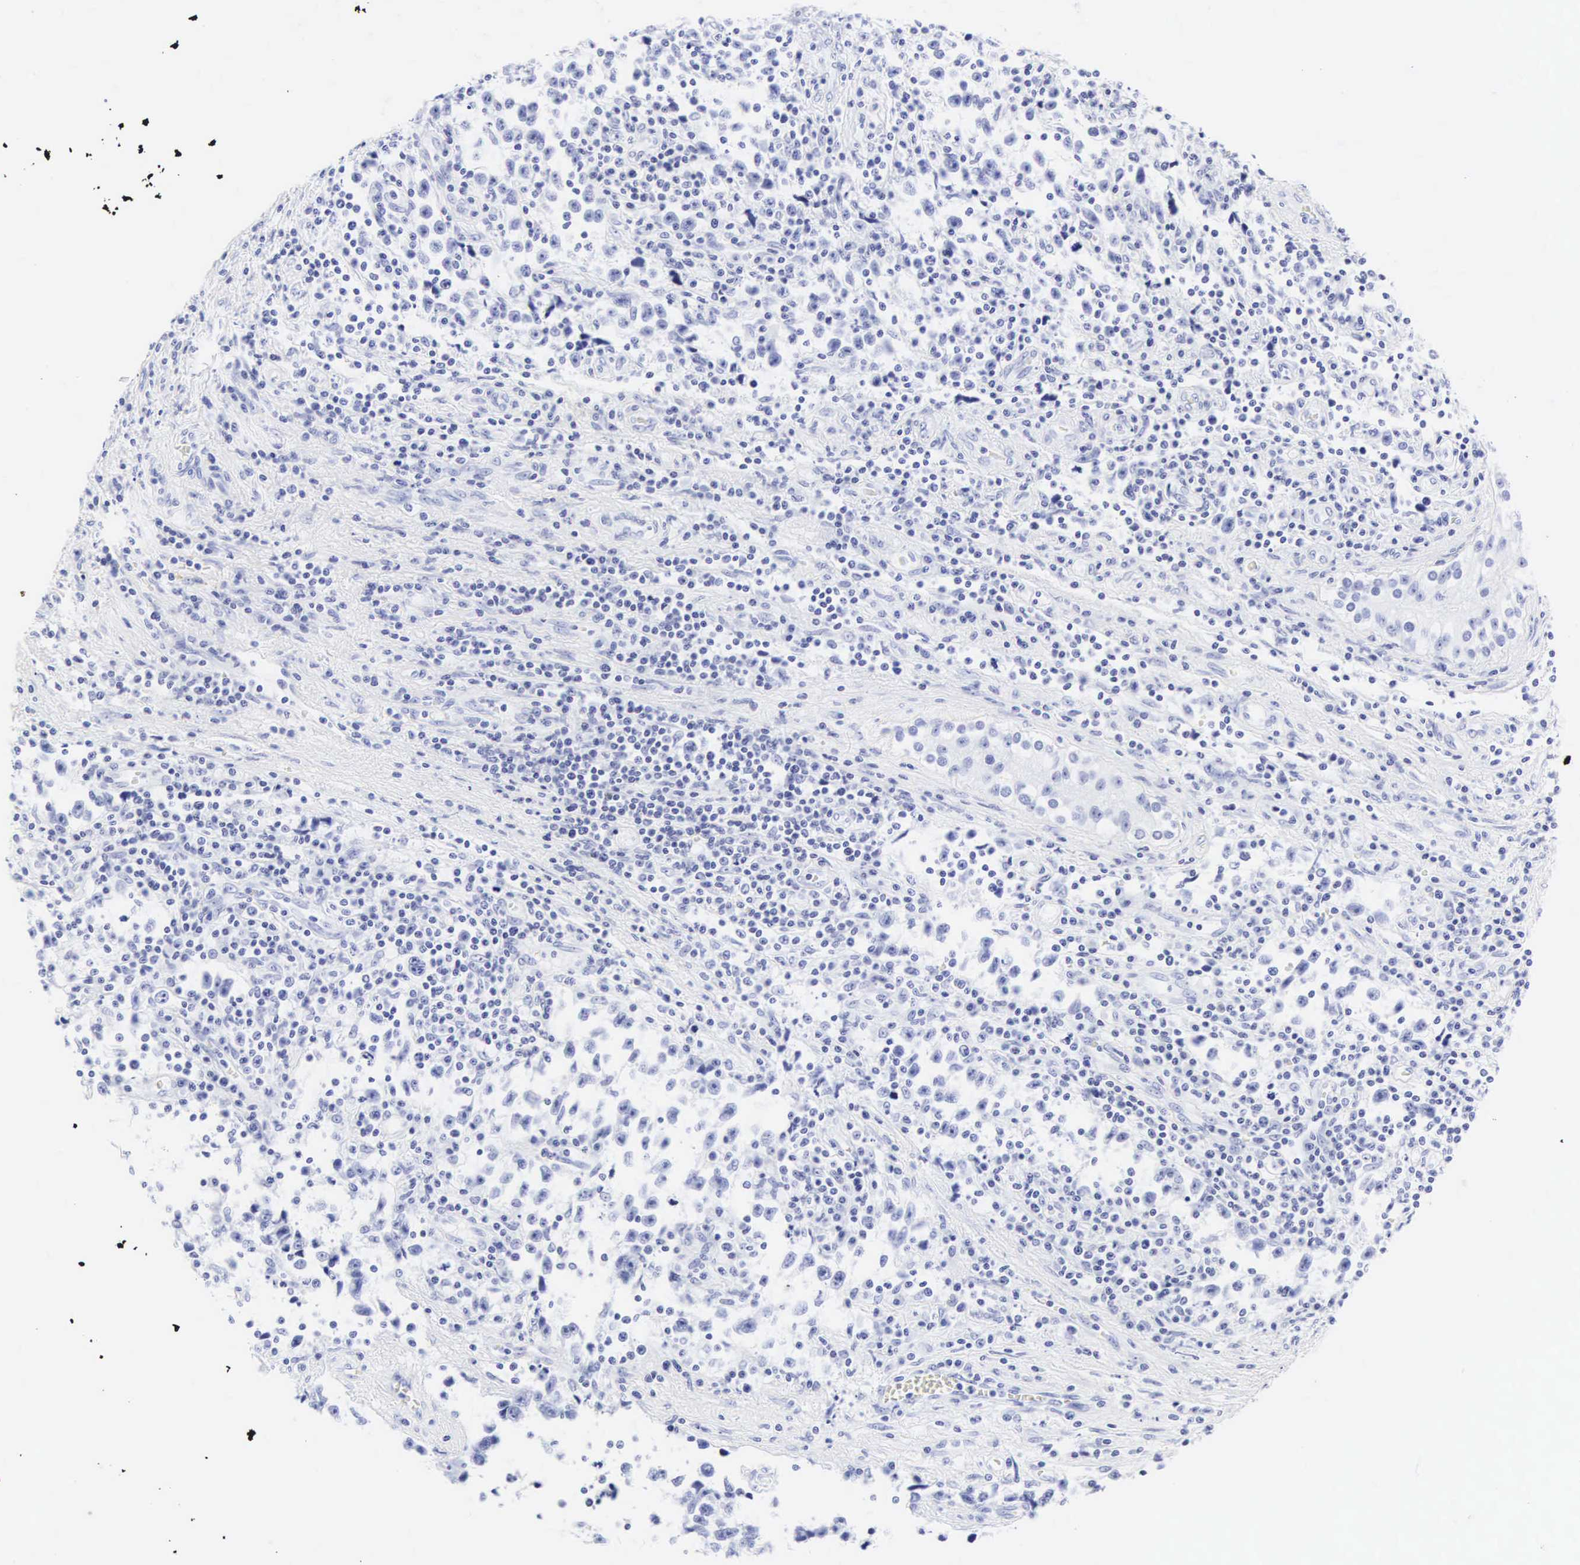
{"staining": {"intensity": "negative", "quantity": "none", "location": "none"}, "tissue": "testis cancer", "cell_type": "Tumor cells", "image_type": "cancer", "snomed": [{"axis": "morphology", "description": "Seminoma, NOS"}, {"axis": "topography", "description": "Testis"}], "caption": "IHC of human testis cancer reveals no staining in tumor cells.", "gene": "CGB3", "patient": {"sex": "male", "age": 38}}